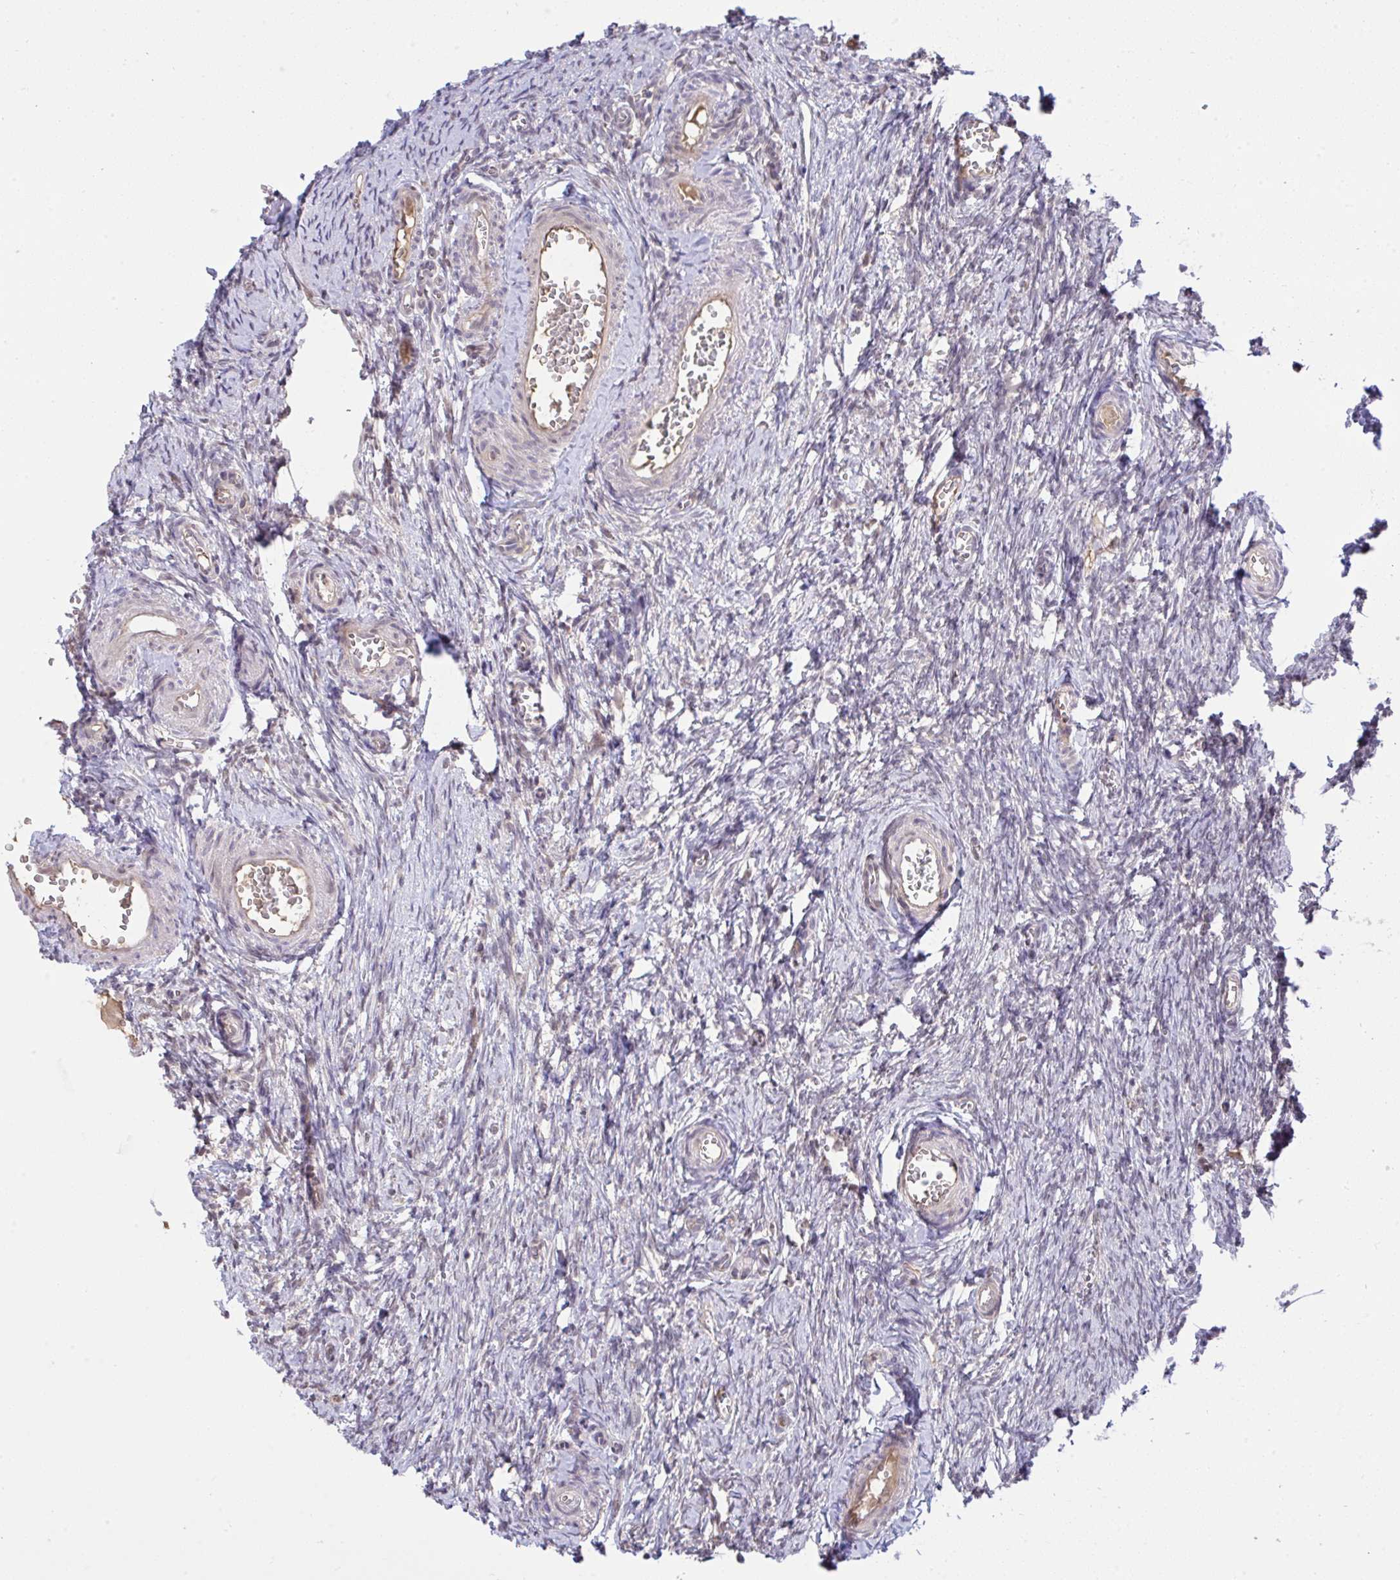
{"staining": {"intensity": "weak", "quantity": "25%-75%", "location": "nuclear"}, "tissue": "ovary", "cell_type": "Follicle cells", "image_type": "normal", "snomed": [{"axis": "morphology", "description": "Normal tissue, NOS"}, {"axis": "topography", "description": "Ovary"}], "caption": "Immunohistochemistry of benign human ovary exhibits low levels of weak nuclear positivity in about 25%-75% of follicle cells. (Brightfield microscopy of DAB IHC at high magnification).", "gene": "C9orf64", "patient": {"sex": "female", "age": 41}}